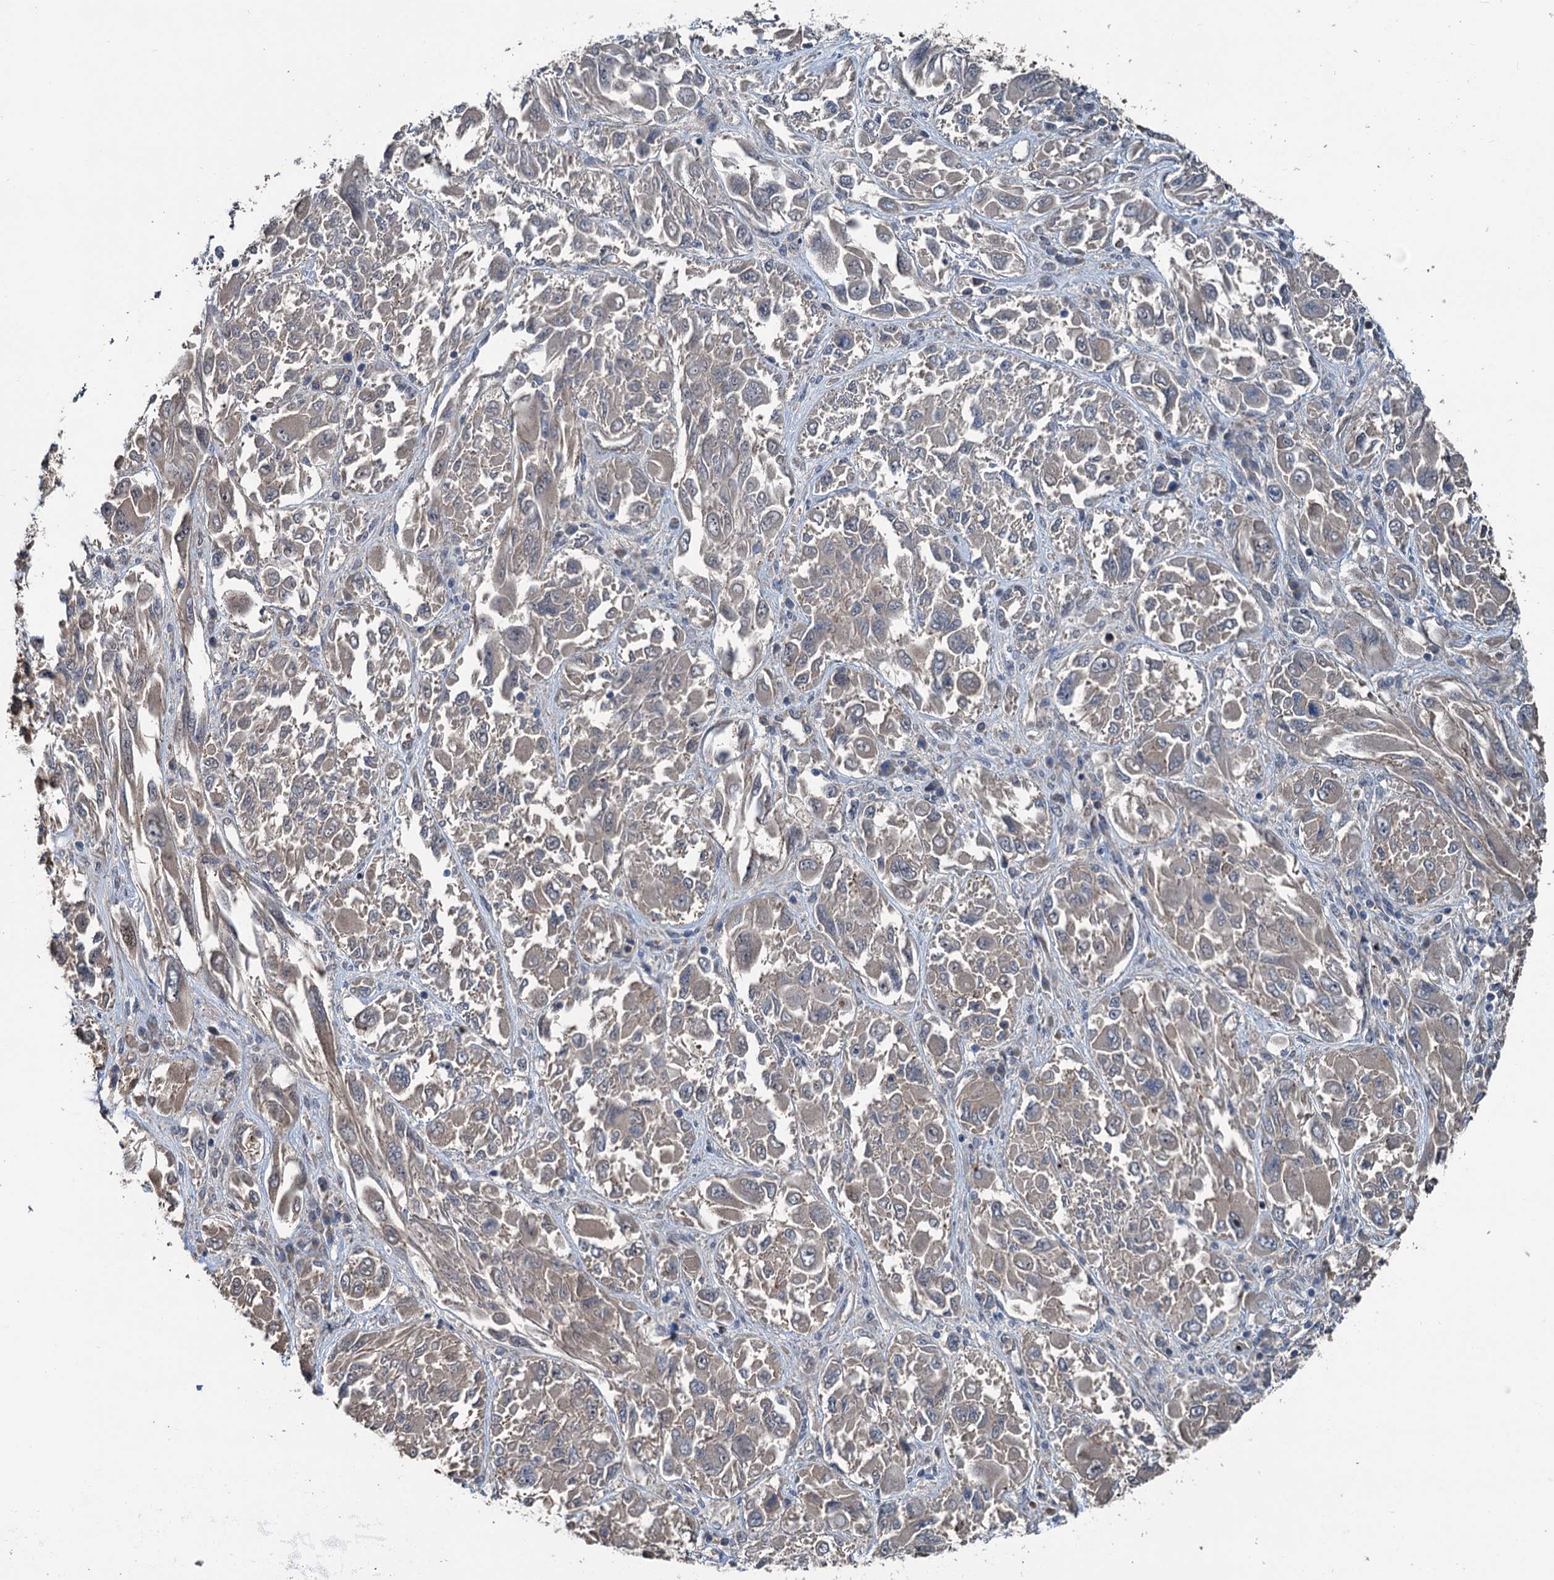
{"staining": {"intensity": "negative", "quantity": "none", "location": "none"}, "tissue": "melanoma", "cell_type": "Tumor cells", "image_type": "cancer", "snomed": [{"axis": "morphology", "description": "Malignant melanoma, NOS"}, {"axis": "topography", "description": "Skin"}], "caption": "Human malignant melanoma stained for a protein using immunohistochemistry (IHC) exhibits no staining in tumor cells.", "gene": "TEDC1", "patient": {"sex": "female", "age": 91}}